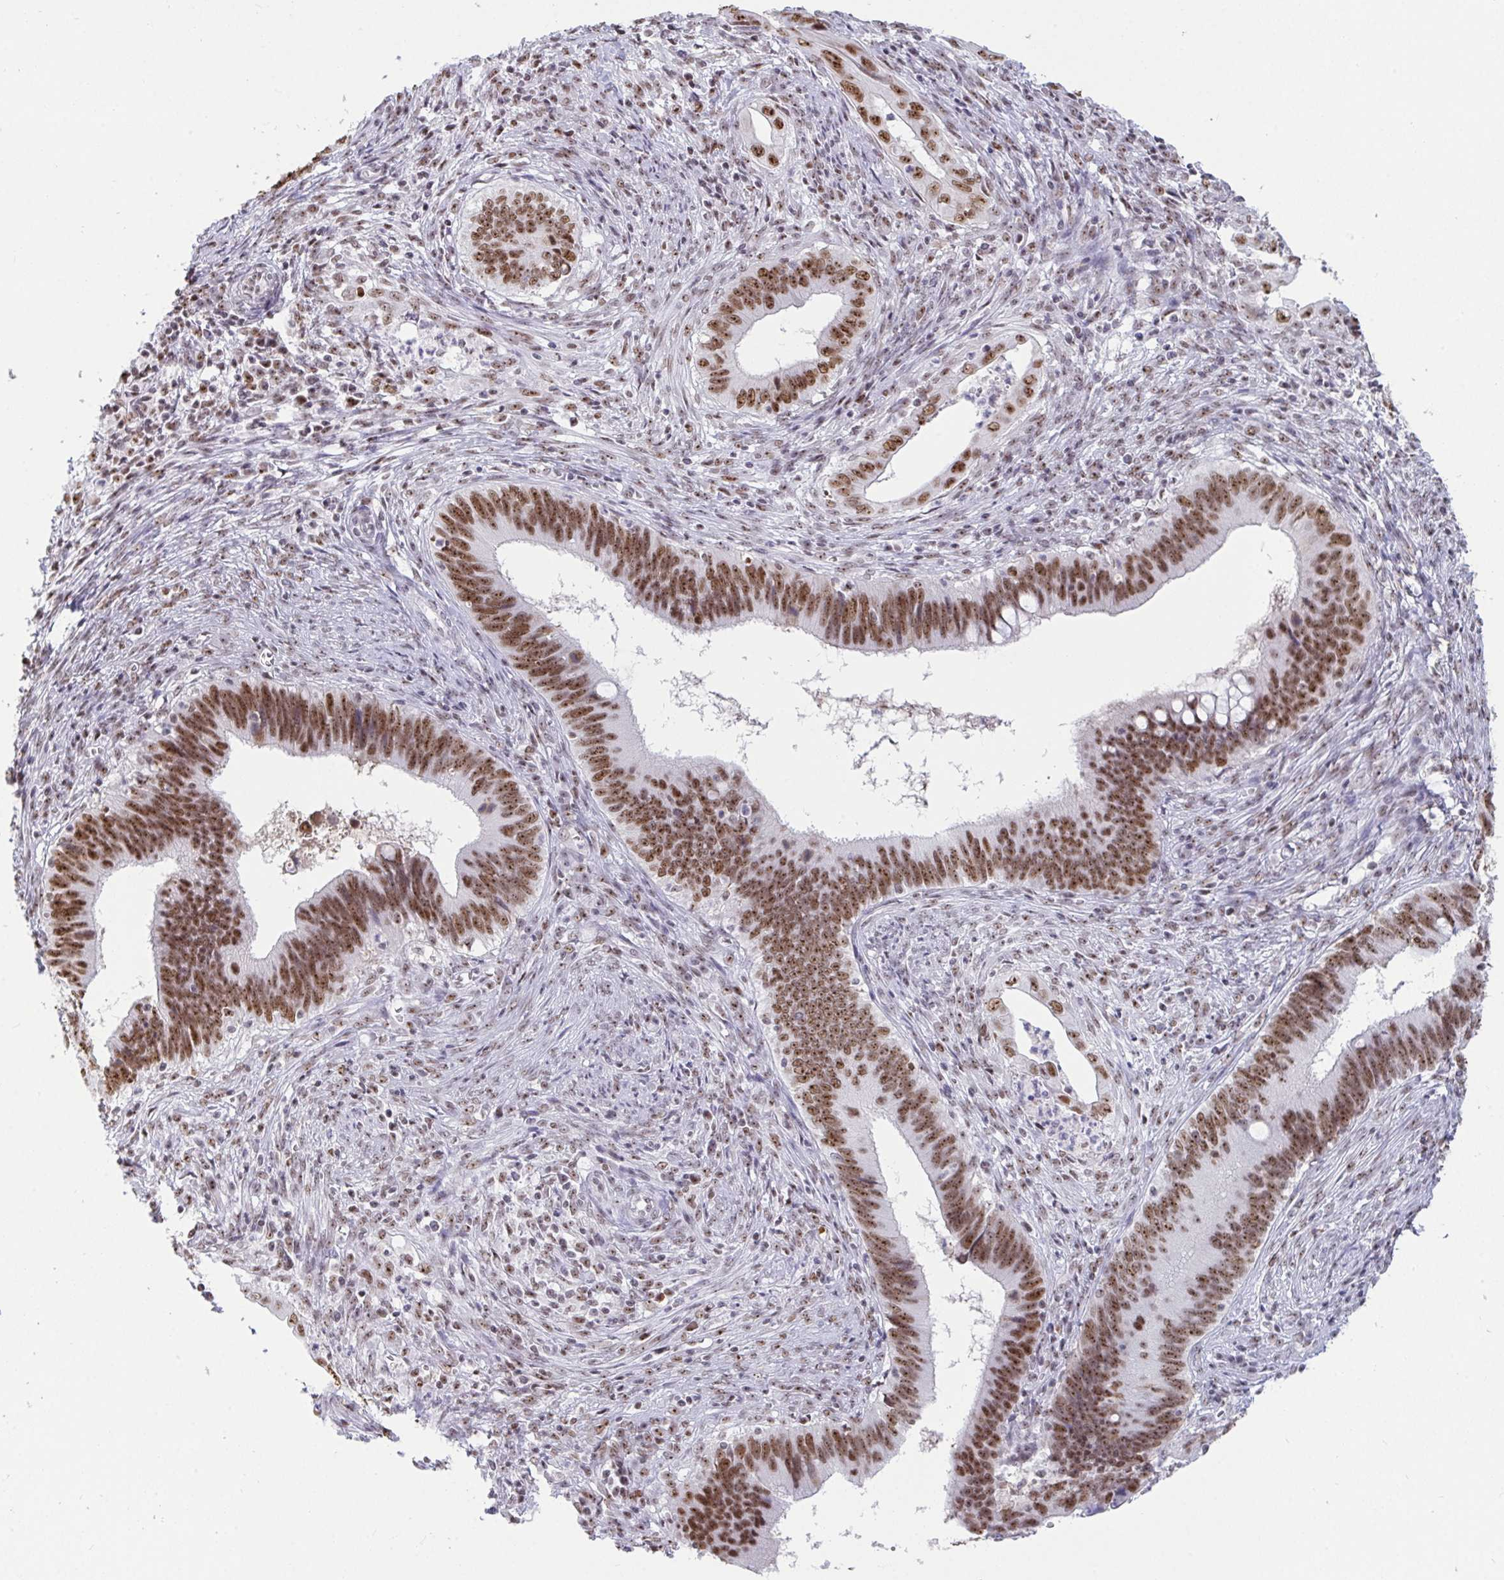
{"staining": {"intensity": "moderate", "quantity": ">75%", "location": "nuclear"}, "tissue": "cervical cancer", "cell_type": "Tumor cells", "image_type": "cancer", "snomed": [{"axis": "morphology", "description": "Adenocarcinoma, NOS"}, {"axis": "topography", "description": "Cervix"}], "caption": "Protein staining of cervical cancer tissue displays moderate nuclear positivity in approximately >75% of tumor cells.", "gene": "SUPT16H", "patient": {"sex": "female", "age": 42}}